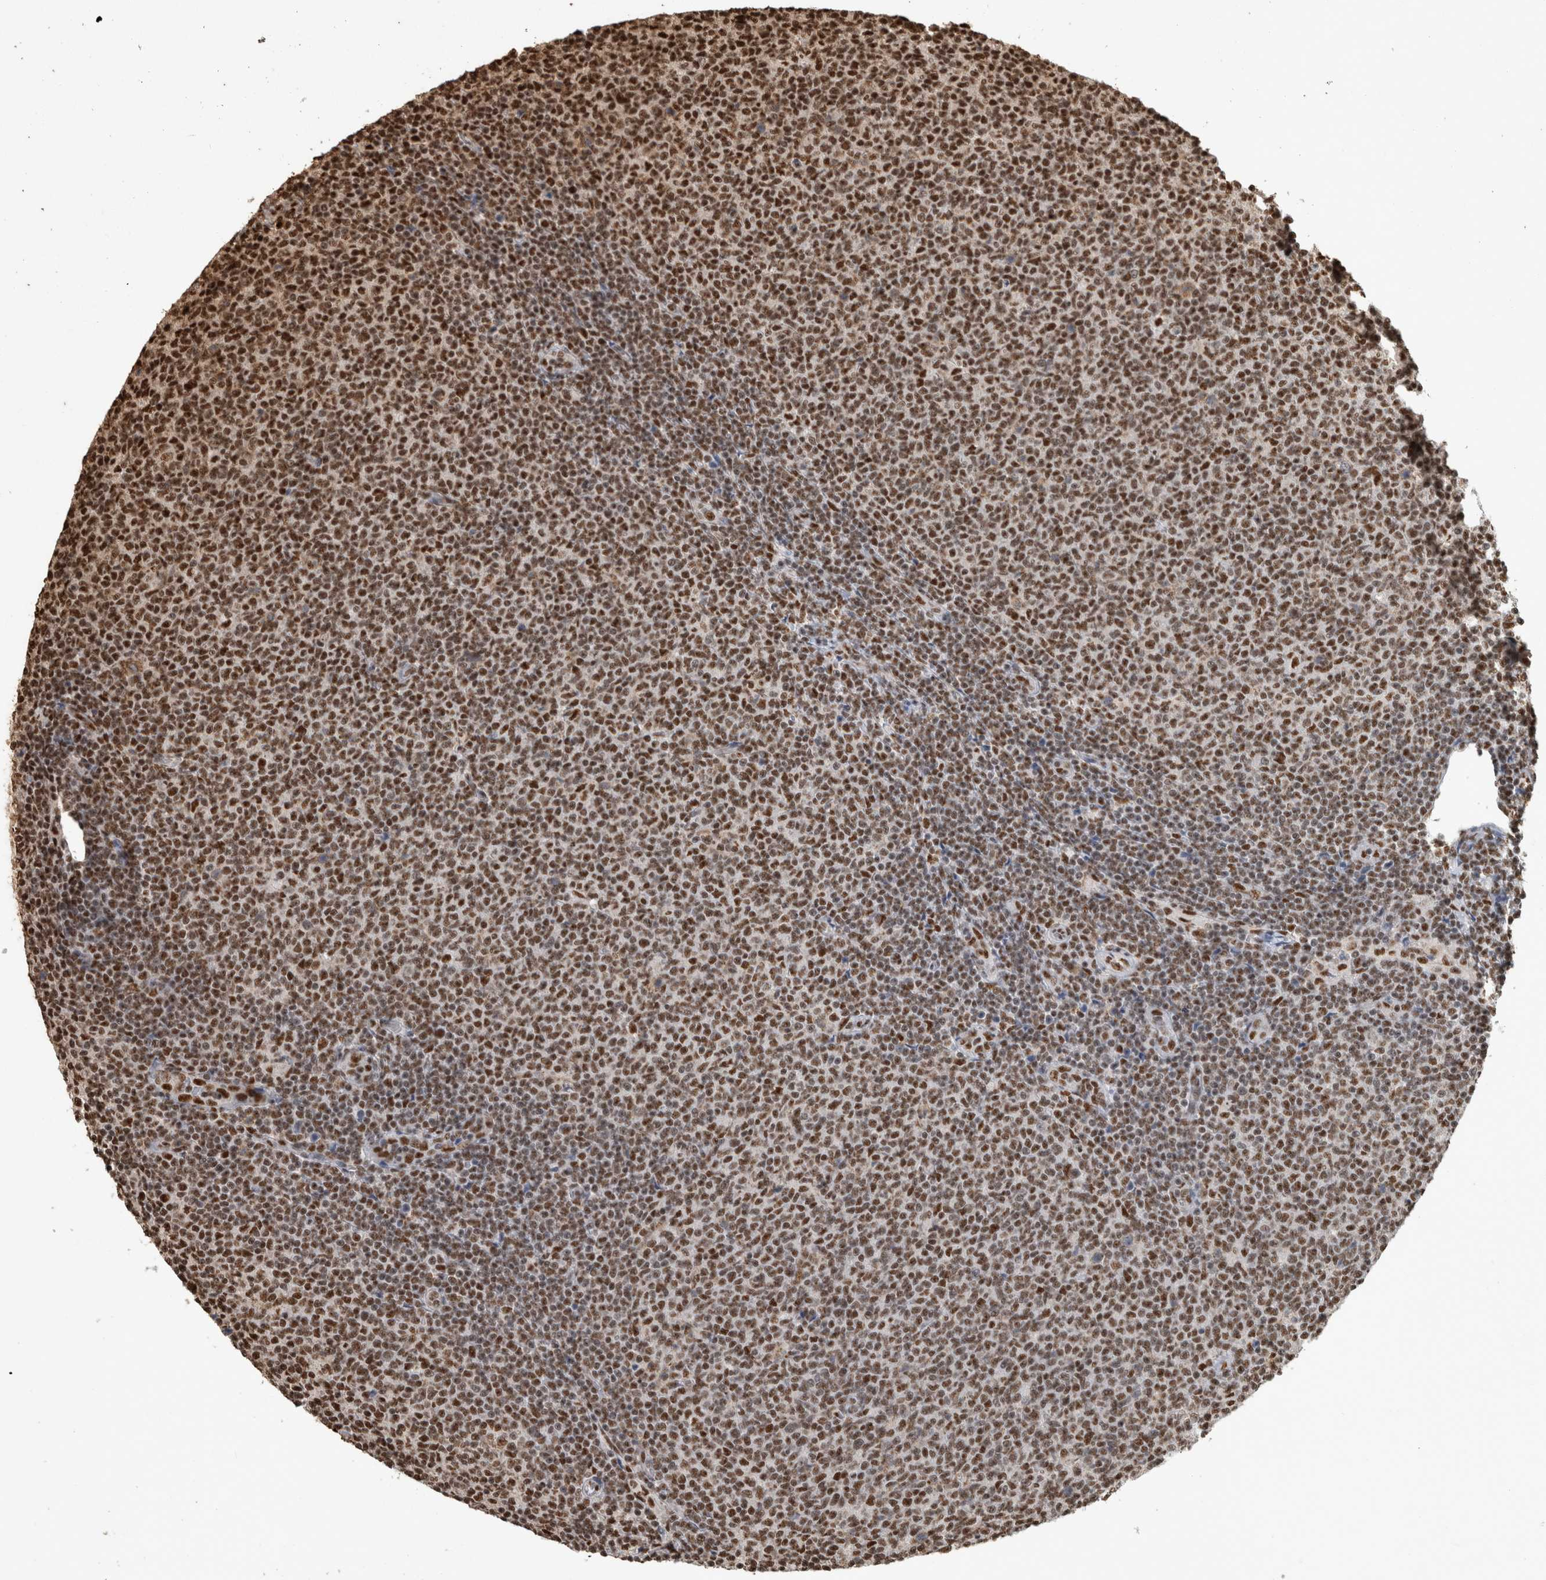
{"staining": {"intensity": "moderate", "quantity": ">75%", "location": "nuclear"}, "tissue": "lymphoma", "cell_type": "Tumor cells", "image_type": "cancer", "snomed": [{"axis": "morphology", "description": "Malignant lymphoma, non-Hodgkin's type, Low grade"}, {"axis": "topography", "description": "Lymph node"}], "caption": "A micrograph of human lymphoma stained for a protein displays moderate nuclear brown staining in tumor cells.", "gene": "RAD50", "patient": {"sex": "male", "age": 66}}